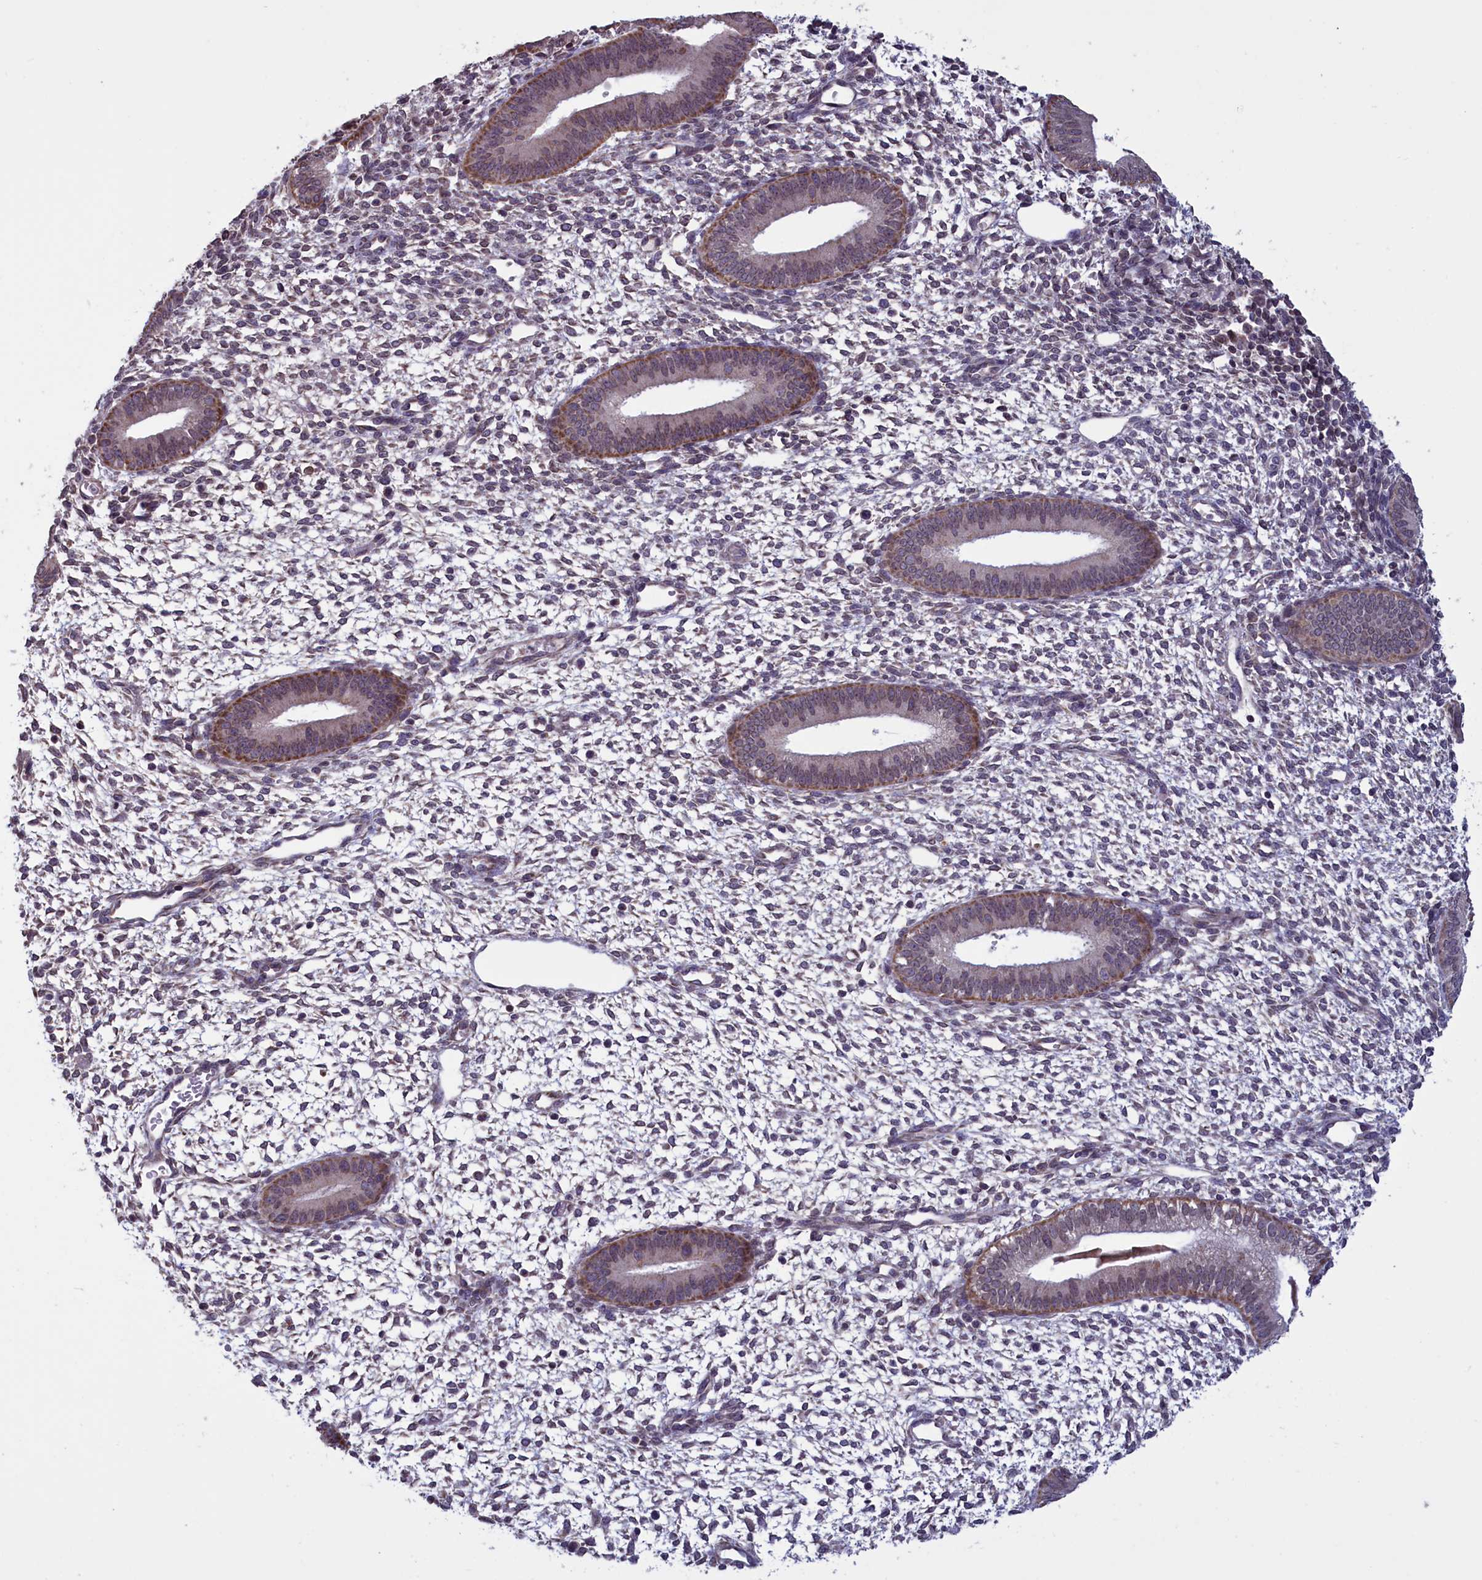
{"staining": {"intensity": "weak", "quantity": "25%-75%", "location": "cytoplasmic/membranous"}, "tissue": "endometrium", "cell_type": "Cells in endometrial stroma", "image_type": "normal", "snomed": [{"axis": "morphology", "description": "Normal tissue, NOS"}, {"axis": "topography", "description": "Endometrium"}], "caption": "Brown immunohistochemical staining in benign endometrium demonstrates weak cytoplasmic/membranous staining in about 25%-75% of cells in endometrial stroma. The staining is performed using DAB brown chromogen to label protein expression. The nuclei are counter-stained blue using hematoxylin.", "gene": "PARS2", "patient": {"sex": "female", "age": 46}}